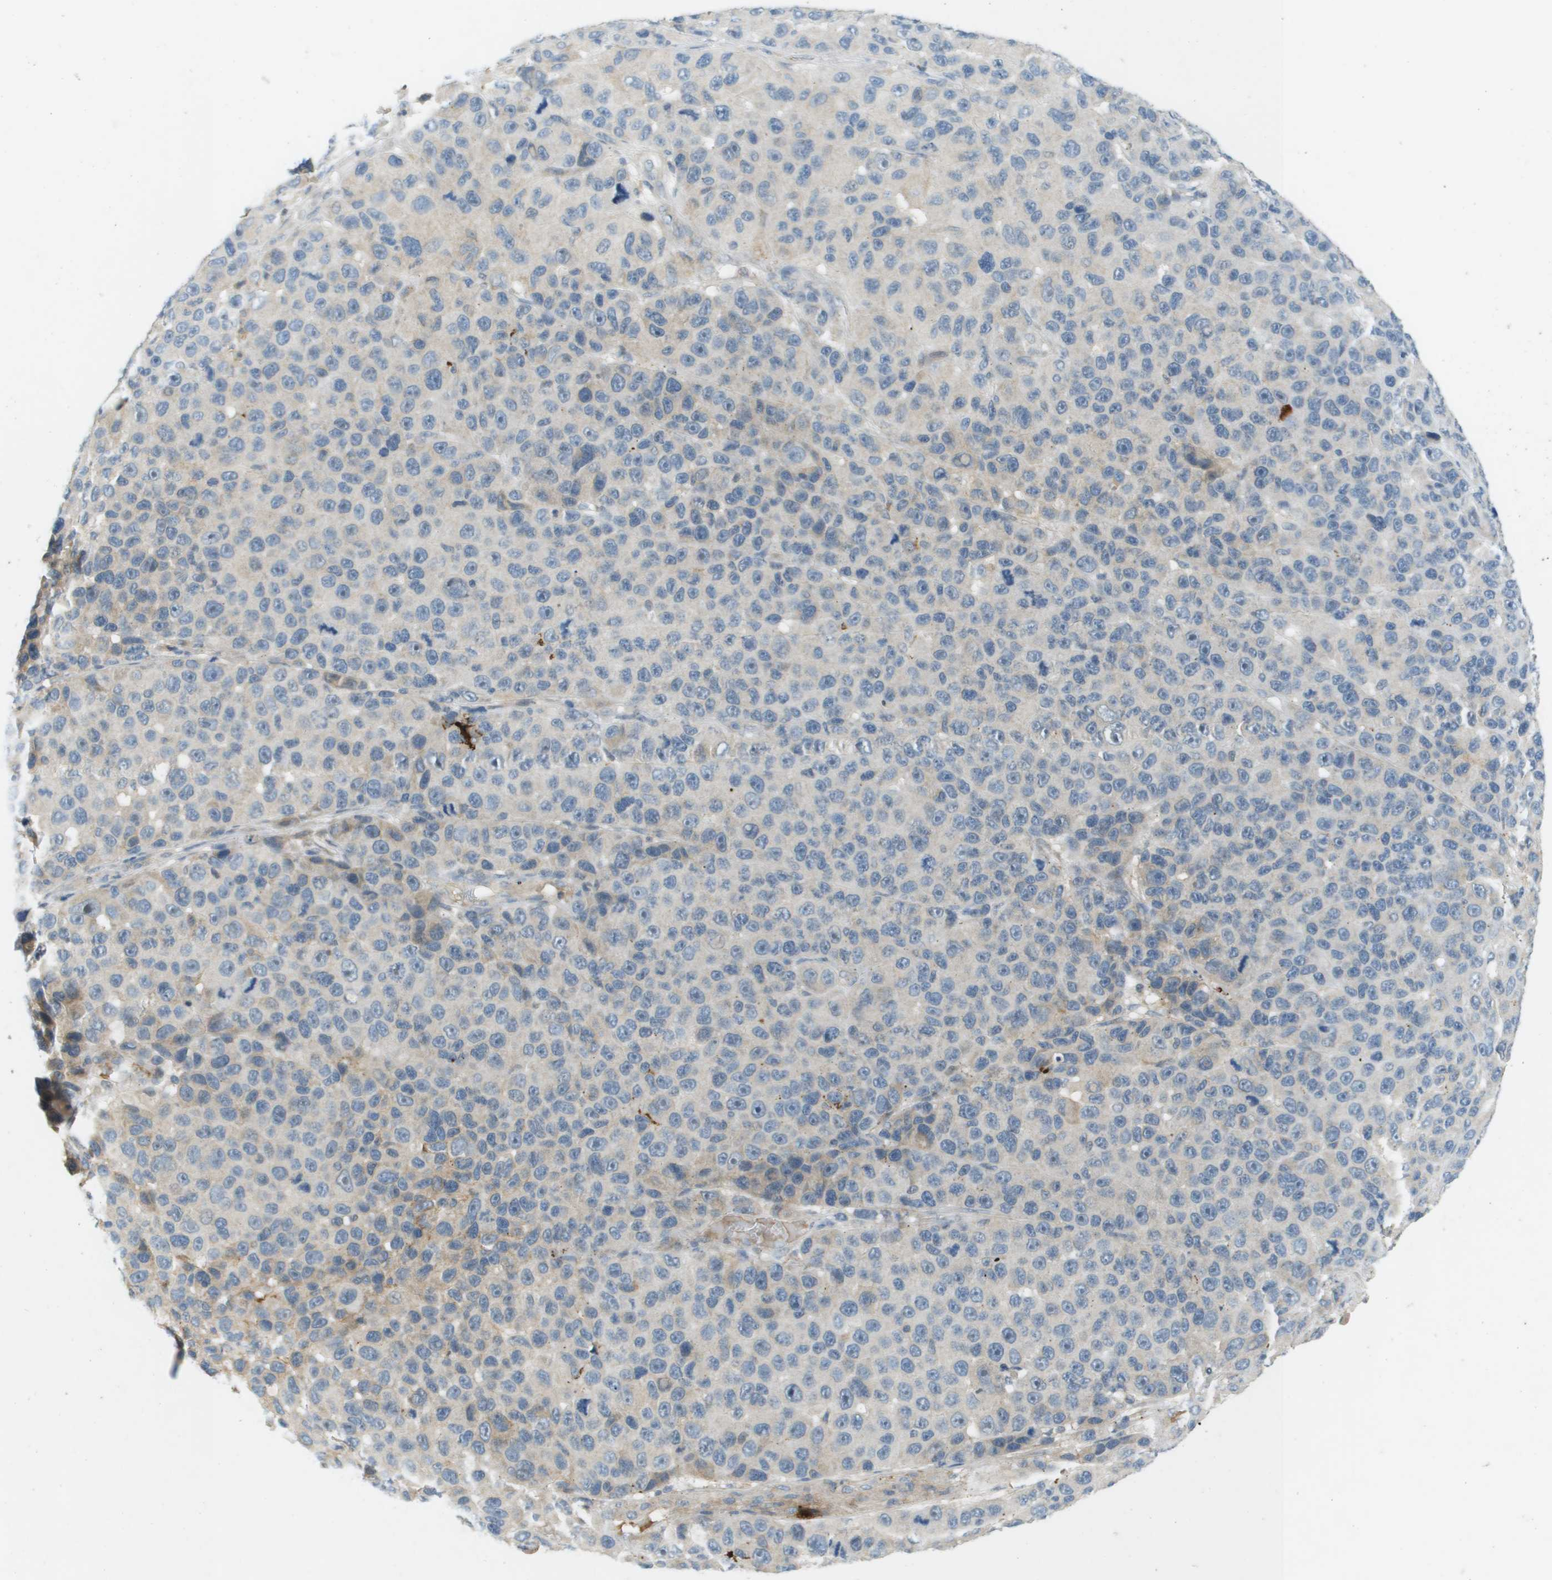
{"staining": {"intensity": "negative", "quantity": "none", "location": "none"}, "tissue": "melanoma", "cell_type": "Tumor cells", "image_type": "cancer", "snomed": [{"axis": "morphology", "description": "Malignant melanoma, NOS"}, {"axis": "topography", "description": "Skin"}], "caption": "Malignant melanoma was stained to show a protein in brown. There is no significant expression in tumor cells. (DAB (3,3'-diaminobenzidine) IHC visualized using brightfield microscopy, high magnification).", "gene": "VTN", "patient": {"sex": "male", "age": 53}}